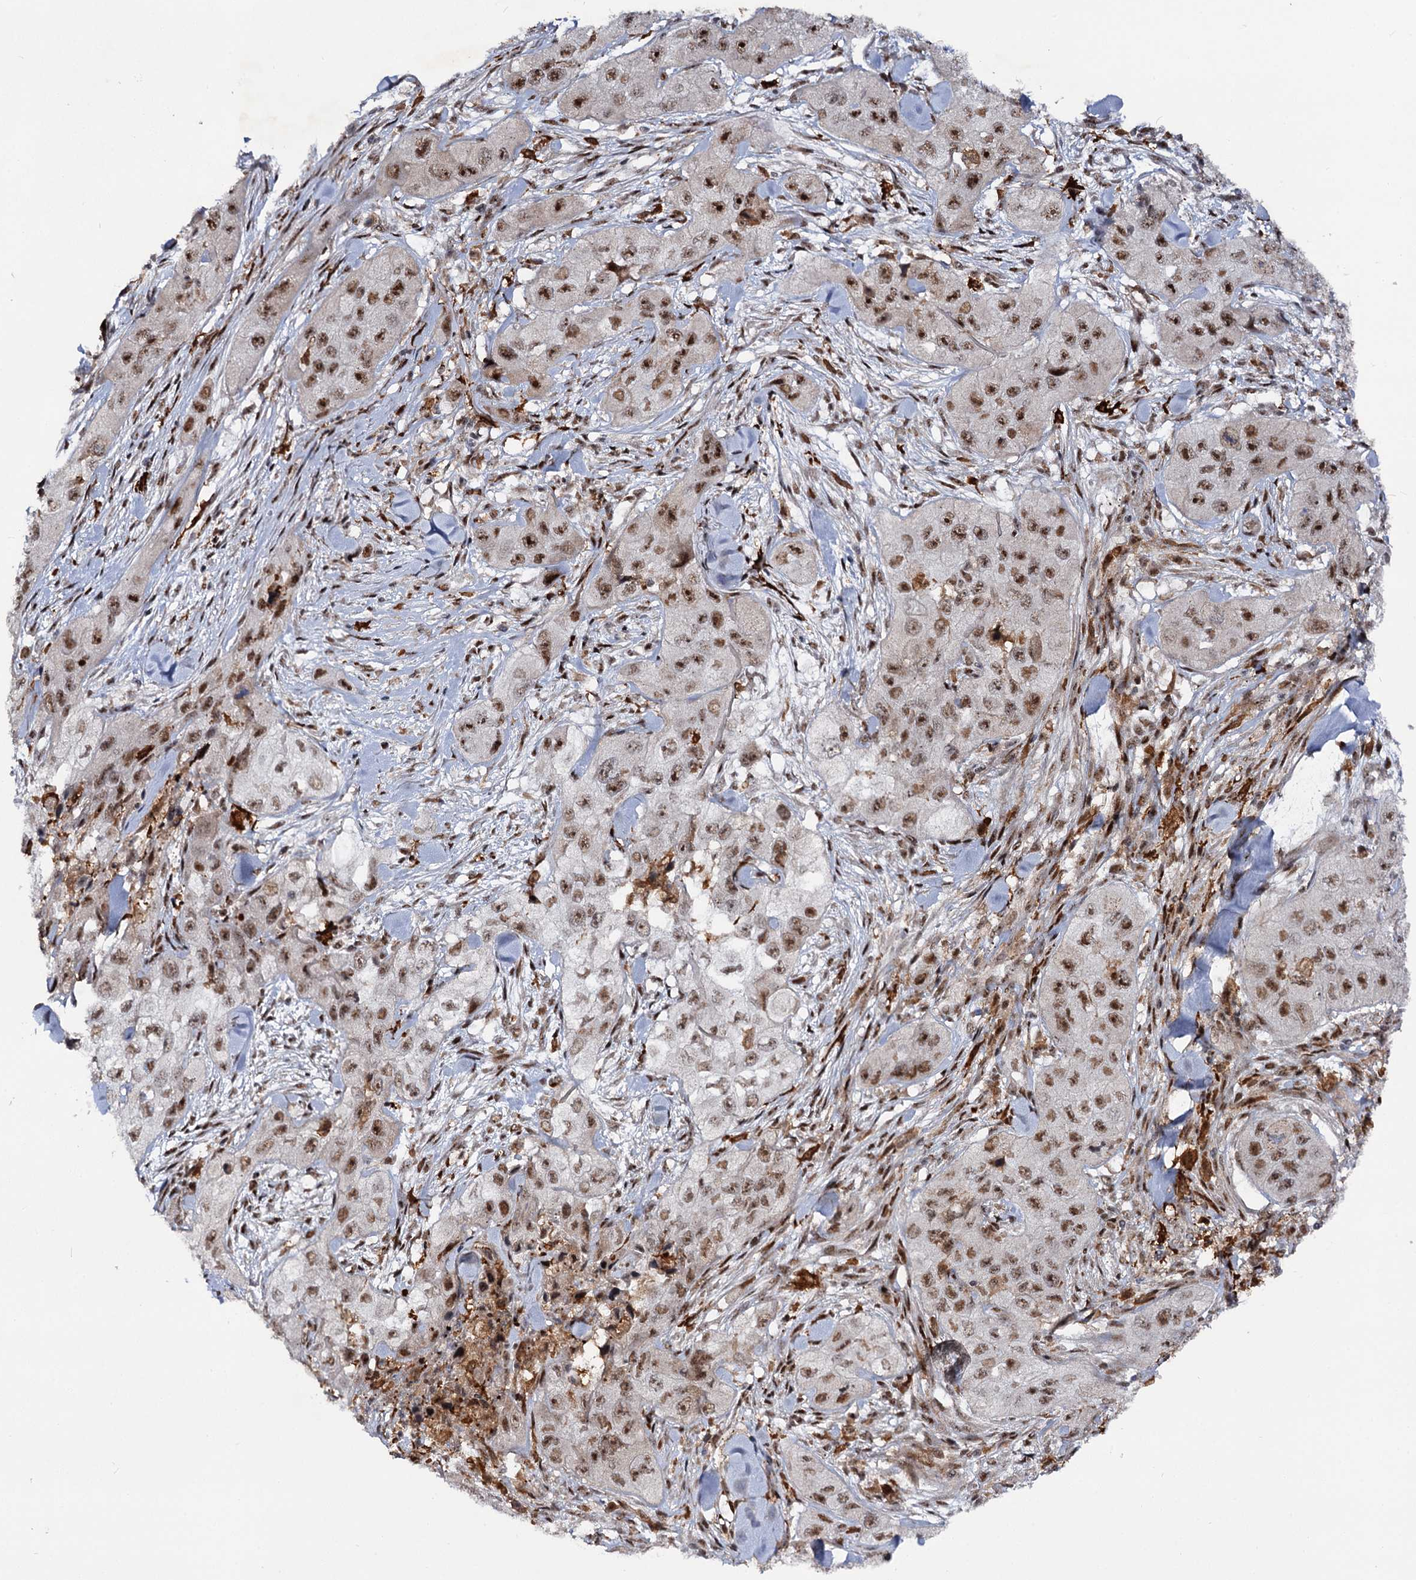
{"staining": {"intensity": "moderate", "quantity": ">75%", "location": "nuclear"}, "tissue": "skin cancer", "cell_type": "Tumor cells", "image_type": "cancer", "snomed": [{"axis": "morphology", "description": "Squamous cell carcinoma, NOS"}, {"axis": "topography", "description": "Skin"}, {"axis": "topography", "description": "Subcutis"}], "caption": "A high-resolution image shows immunohistochemistry (IHC) staining of skin squamous cell carcinoma, which exhibits moderate nuclear positivity in about >75% of tumor cells.", "gene": "BUD13", "patient": {"sex": "male", "age": 73}}